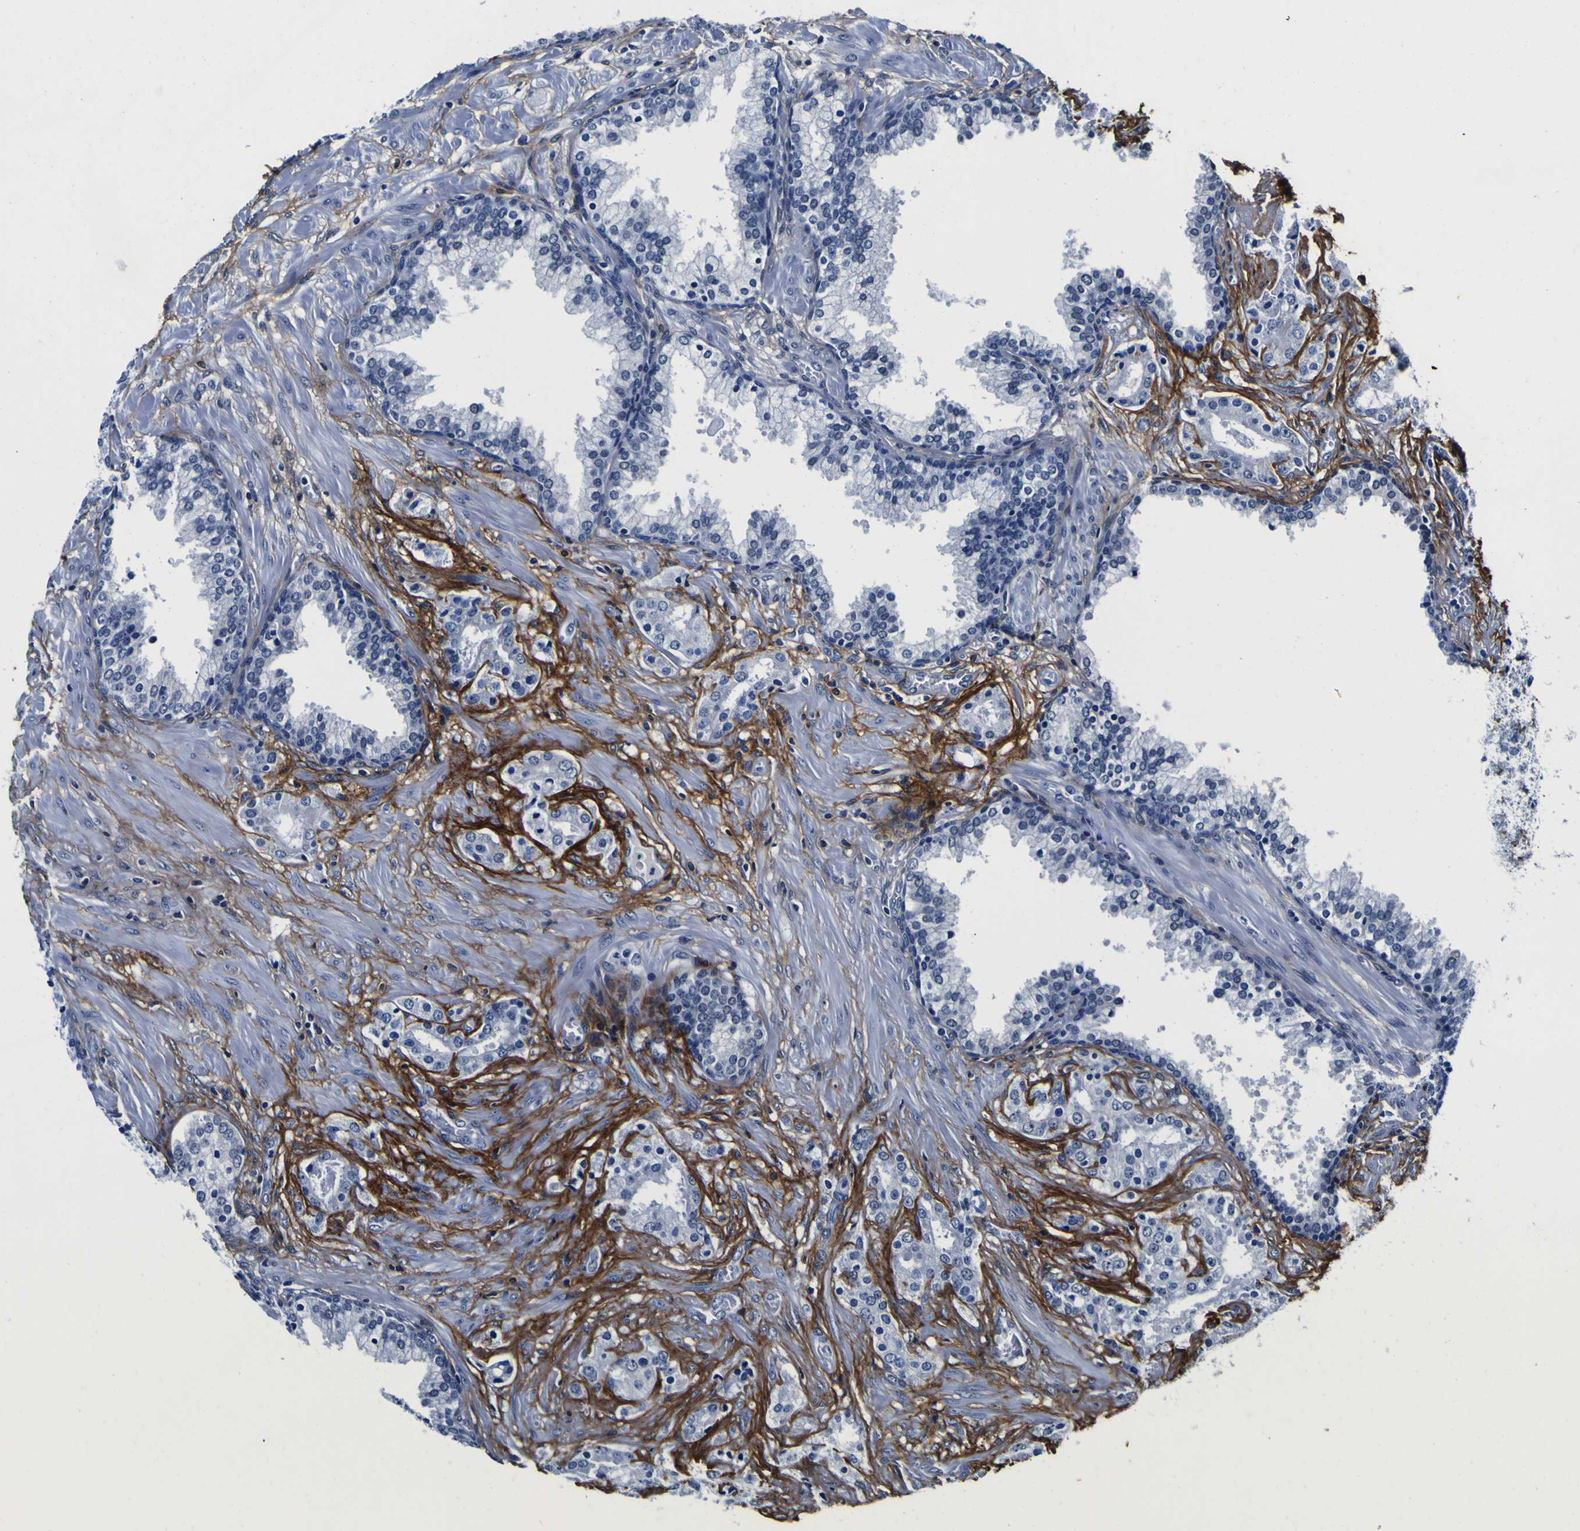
{"staining": {"intensity": "negative", "quantity": "none", "location": "none"}, "tissue": "prostate cancer", "cell_type": "Tumor cells", "image_type": "cancer", "snomed": [{"axis": "morphology", "description": "Adenocarcinoma, Low grade"}, {"axis": "topography", "description": "Prostate"}], "caption": "There is no significant expression in tumor cells of prostate cancer.", "gene": "POSTN", "patient": {"sex": "male", "age": 59}}